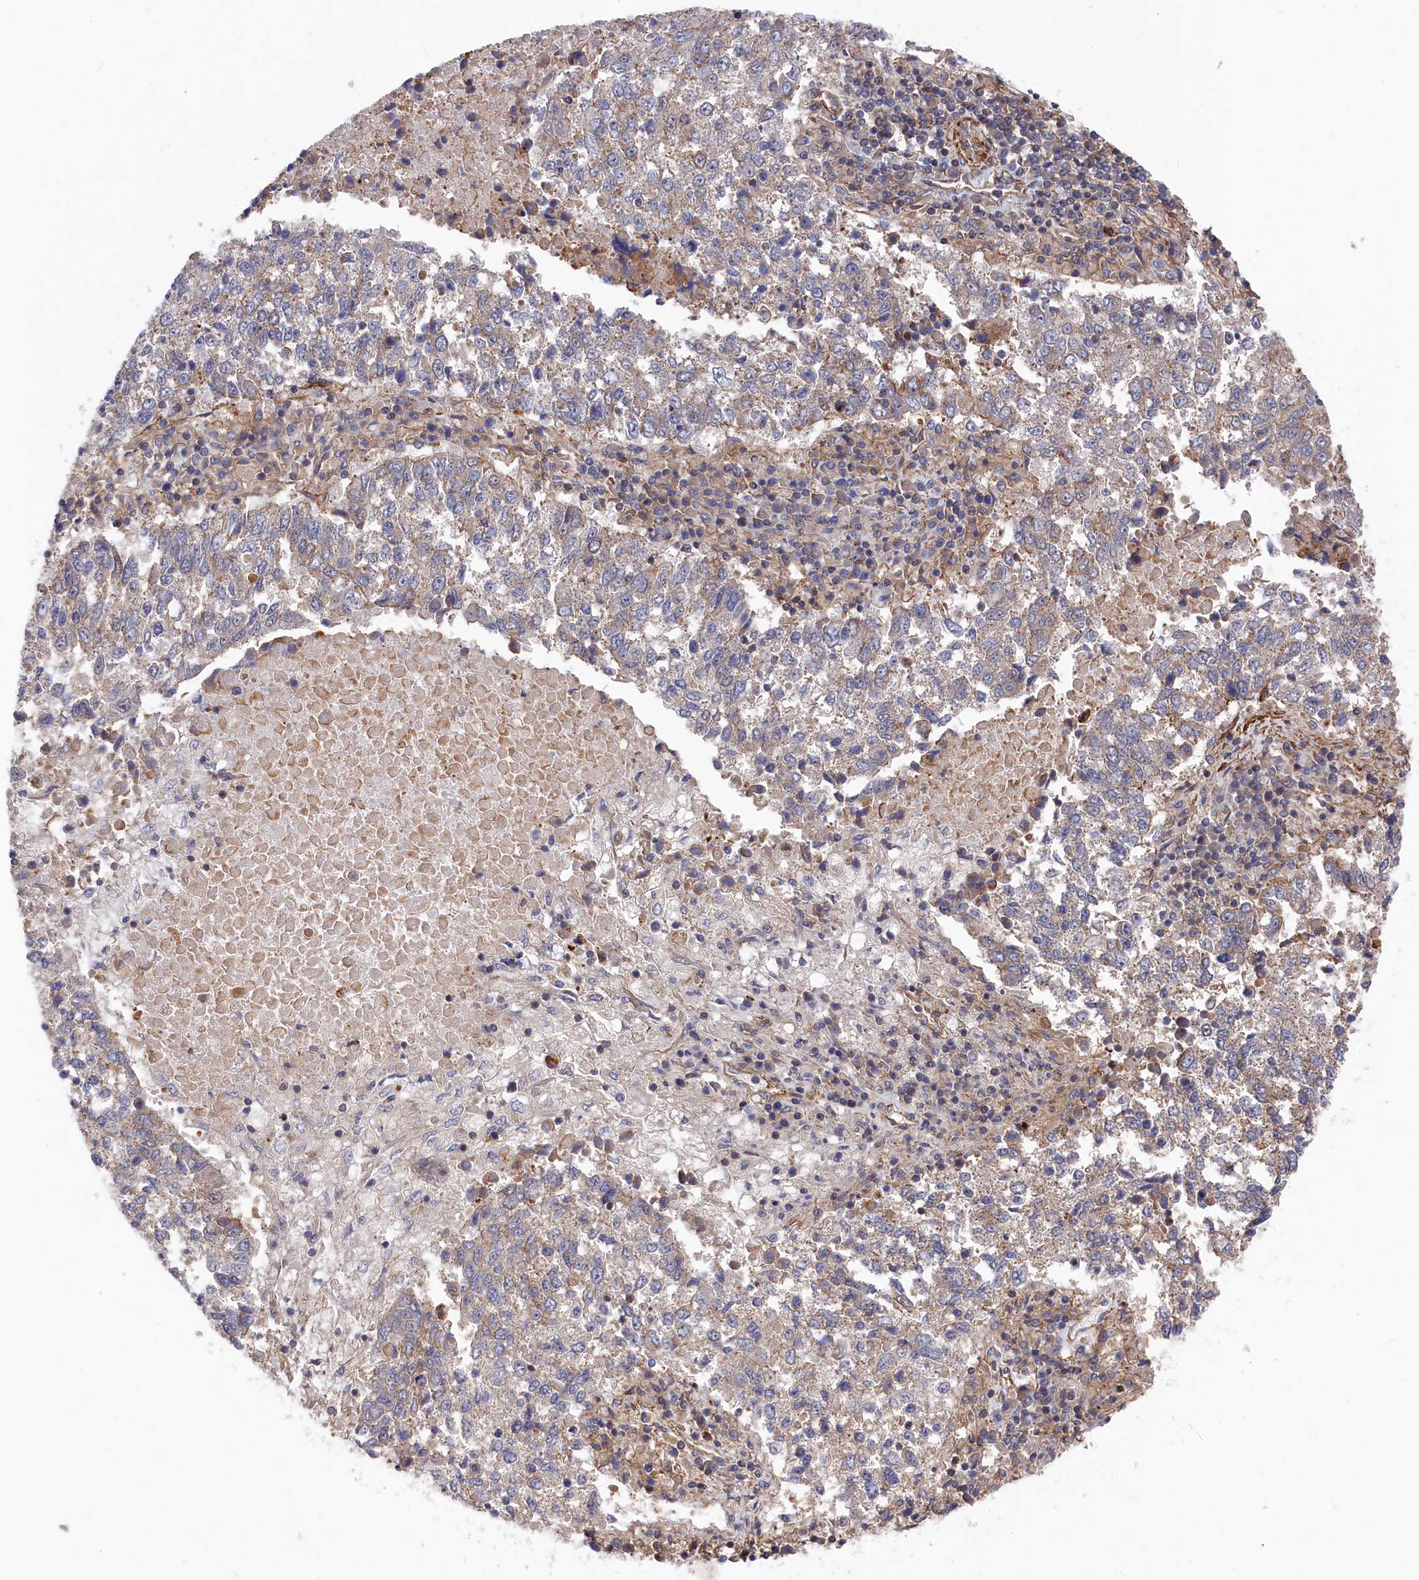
{"staining": {"intensity": "weak", "quantity": "25%-75%", "location": "cytoplasmic/membranous"}, "tissue": "lung cancer", "cell_type": "Tumor cells", "image_type": "cancer", "snomed": [{"axis": "morphology", "description": "Squamous cell carcinoma, NOS"}, {"axis": "topography", "description": "Lung"}], "caption": "Protein expression analysis of human lung squamous cell carcinoma reveals weak cytoplasmic/membranous staining in about 25%-75% of tumor cells.", "gene": "LDHD", "patient": {"sex": "male", "age": 73}}